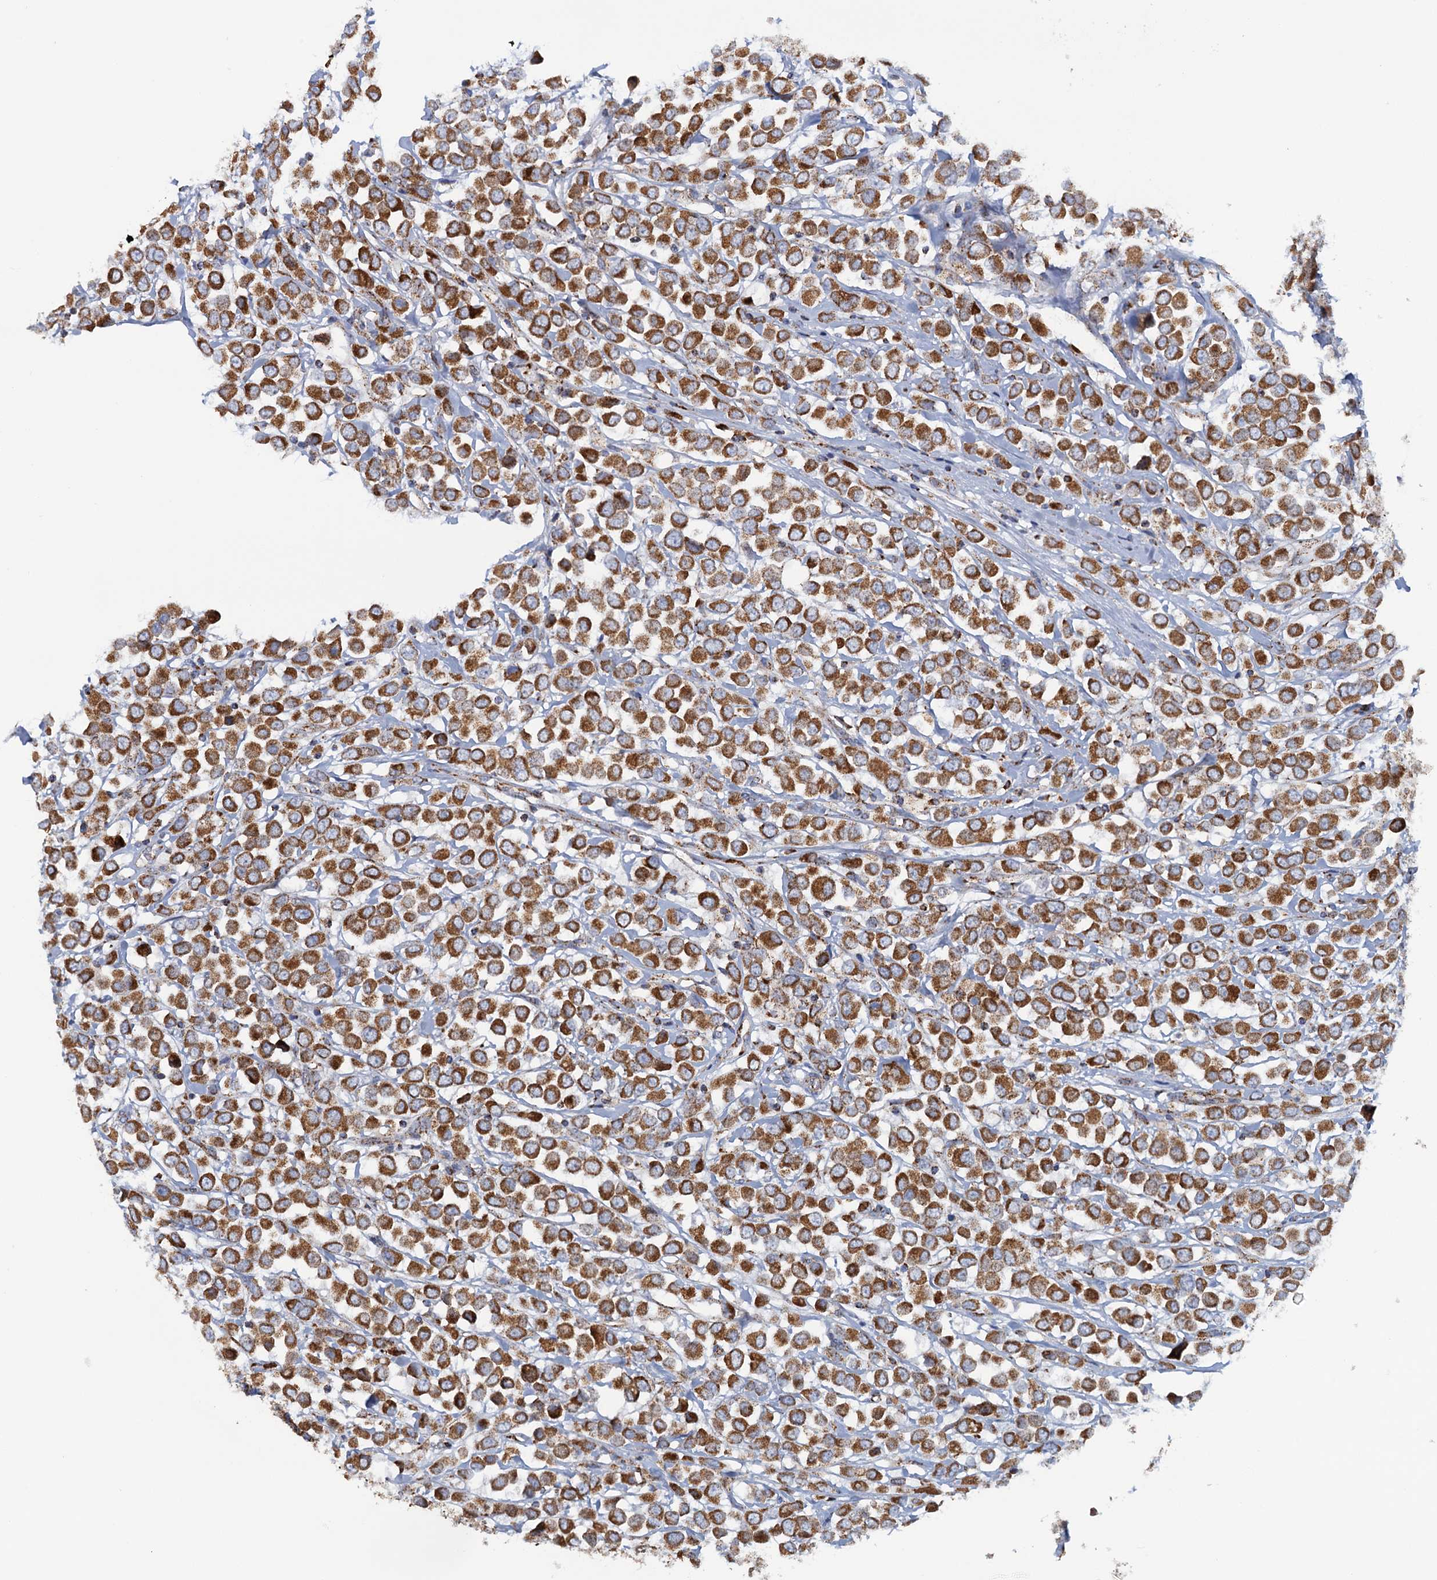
{"staining": {"intensity": "strong", "quantity": ">75%", "location": "cytoplasmic/membranous"}, "tissue": "breast cancer", "cell_type": "Tumor cells", "image_type": "cancer", "snomed": [{"axis": "morphology", "description": "Duct carcinoma"}, {"axis": "topography", "description": "Breast"}], "caption": "Protein expression analysis of breast intraductal carcinoma reveals strong cytoplasmic/membranous staining in about >75% of tumor cells. (DAB IHC with brightfield microscopy, high magnification).", "gene": "GTPBP3", "patient": {"sex": "female", "age": 61}}